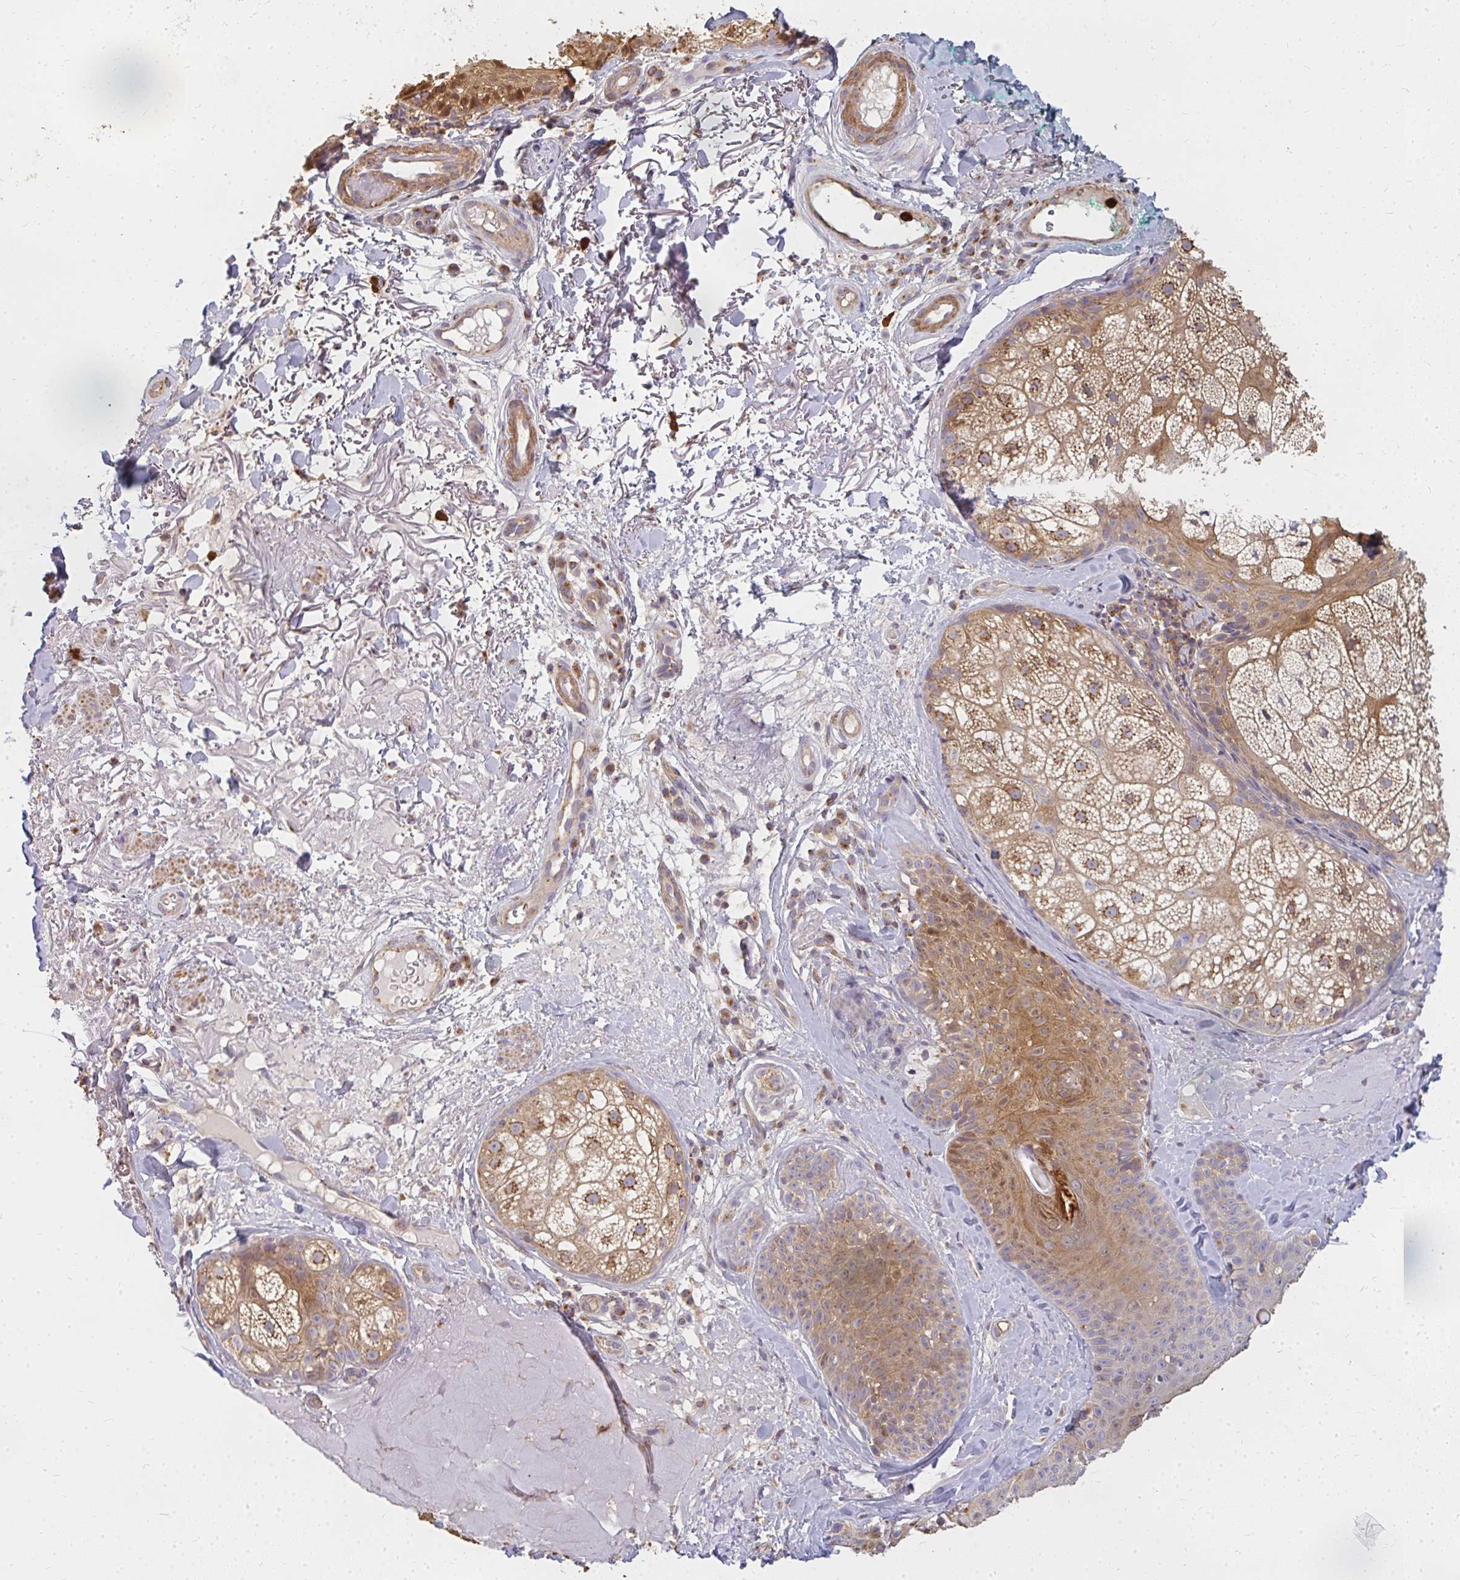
{"staining": {"intensity": "weak", "quantity": ">75%", "location": "cytoplasmic/membranous"}, "tissue": "skin", "cell_type": "Fibroblasts", "image_type": "normal", "snomed": [{"axis": "morphology", "description": "Normal tissue, NOS"}, {"axis": "topography", "description": "Skin"}], "caption": "An image showing weak cytoplasmic/membranous positivity in approximately >75% of fibroblasts in benign skin, as visualized by brown immunohistochemical staining.", "gene": "CNTRL", "patient": {"sex": "male", "age": 73}}